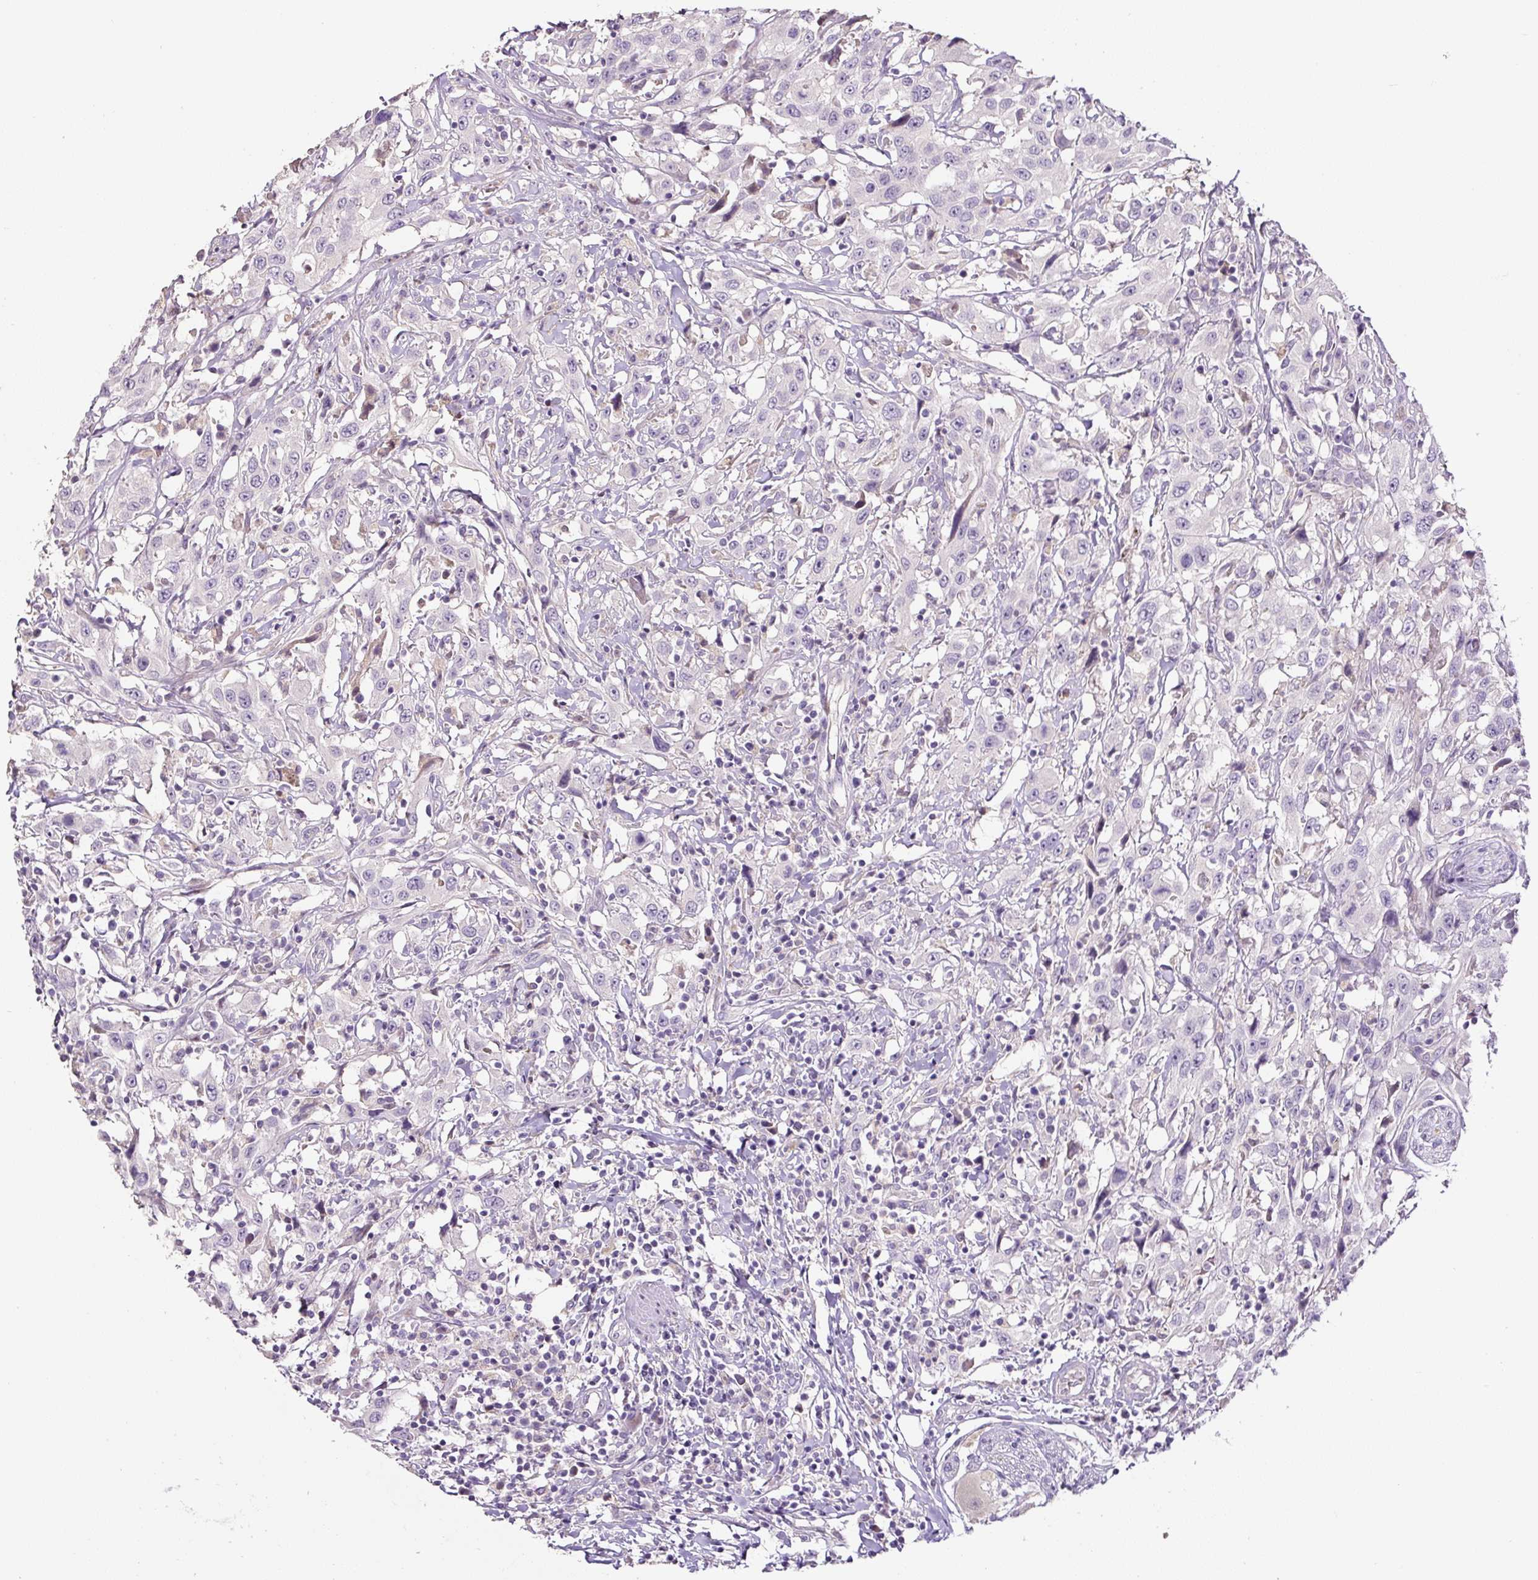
{"staining": {"intensity": "negative", "quantity": "none", "location": "none"}, "tissue": "urothelial cancer", "cell_type": "Tumor cells", "image_type": "cancer", "snomed": [{"axis": "morphology", "description": "Urothelial carcinoma, High grade"}, {"axis": "topography", "description": "Urinary bladder"}], "caption": "A high-resolution micrograph shows immunohistochemistry (IHC) staining of urothelial carcinoma (high-grade), which demonstrates no significant staining in tumor cells. (DAB (3,3'-diaminobenzidine) immunohistochemistry (IHC), high magnification).", "gene": "HPS4", "patient": {"sex": "male", "age": 61}}